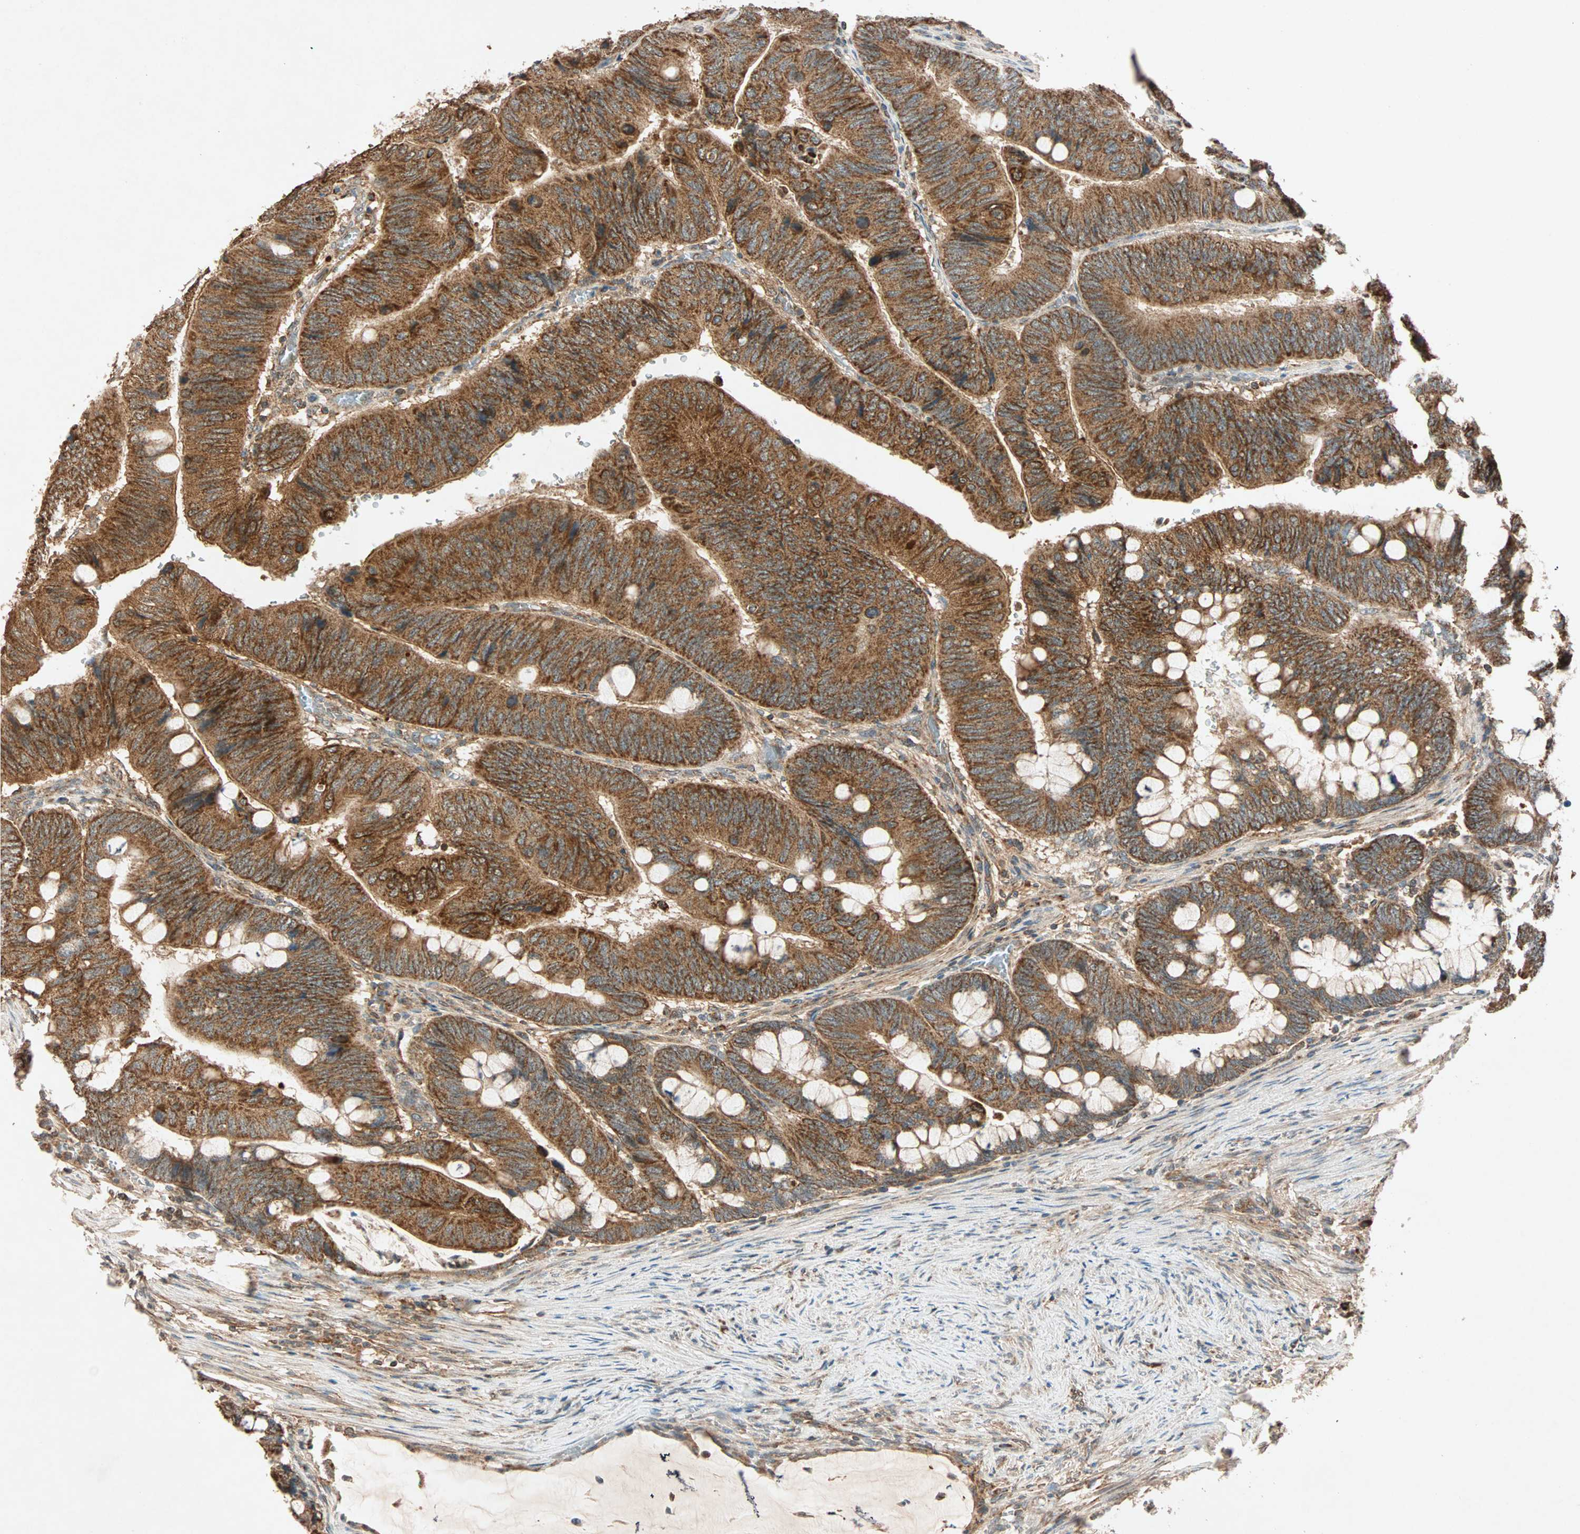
{"staining": {"intensity": "strong", "quantity": ">75%", "location": "cytoplasmic/membranous"}, "tissue": "colorectal cancer", "cell_type": "Tumor cells", "image_type": "cancer", "snomed": [{"axis": "morphology", "description": "Normal tissue, NOS"}, {"axis": "morphology", "description": "Adenocarcinoma, NOS"}, {"axis": "topography", "description": "Rectum"}, {"axis": "topography", "description": "Peripheral nerve tissue"}], "caption": "Immunohistochemical staining of colorectal adenocarcinoma exhibits high levels of strong cytoplasmic/membranous expression in about >75% of tumor cells.", "gene": "MAPK1", "patient": {"sex": "male", "age": 92}}